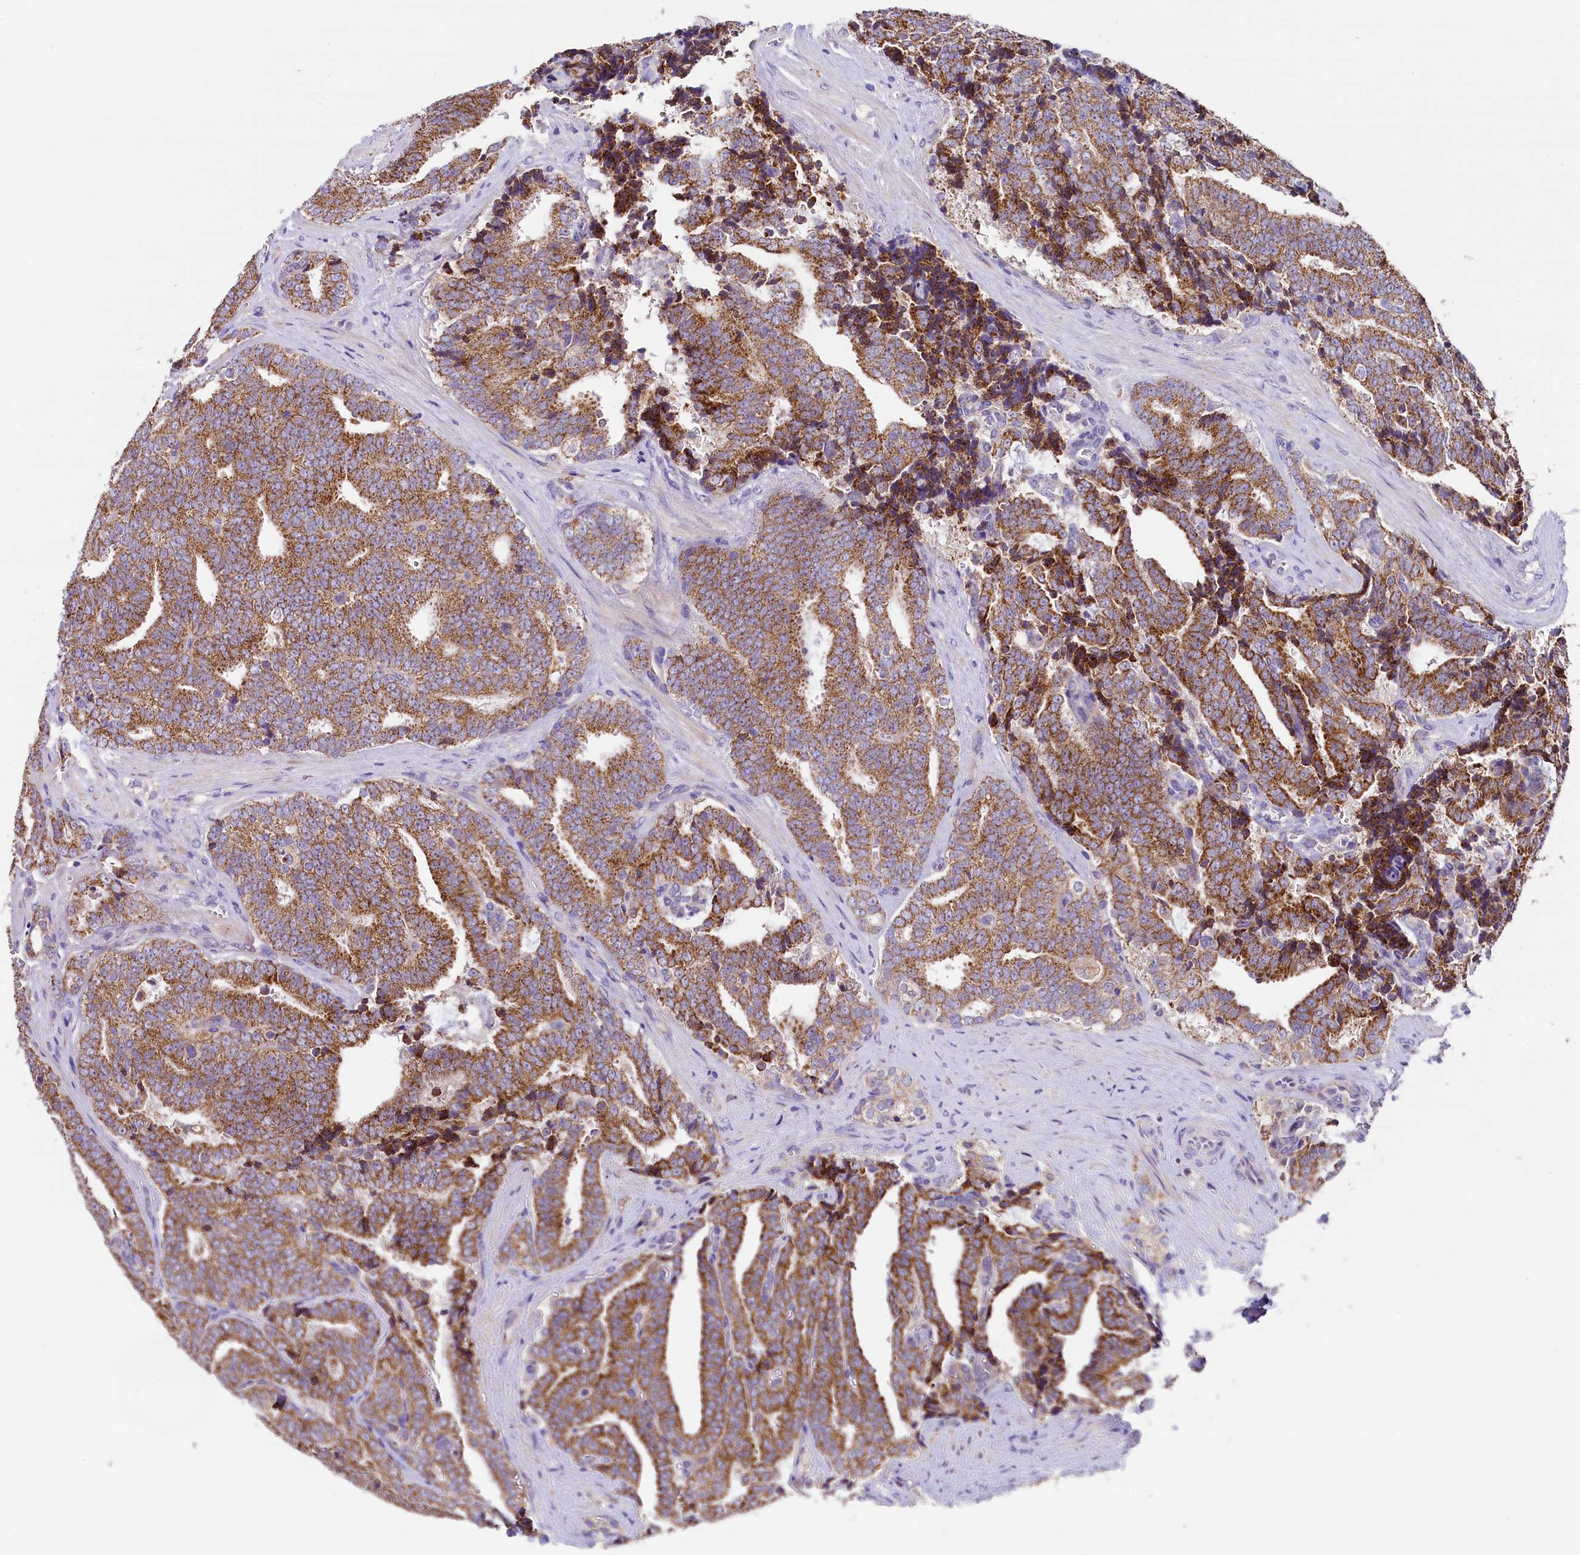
{"staining": {"intensity": "moderate", "quantity": ">75%", "location": "cytoplasmic/membranous"}, "tissue": "prostate cancer", "cell_type": "Tumor cells", "image_type": "cancer", "snomed": [{"axis": "morphology", "description": "Adenocarcinoma, High grade"}, {"axis": "topography", "description": "Prostate and seminal vesicle, NOS"}], "caption": "About >75% of tumor cells in human high-grade adenocarcinoma (prostate) display moderate cytoplasmic/membranous protein expression as visualized by brown immunohistochemical staining.", "gene": "PMPCB", "patient": {"sex": "male", "age": 67}}